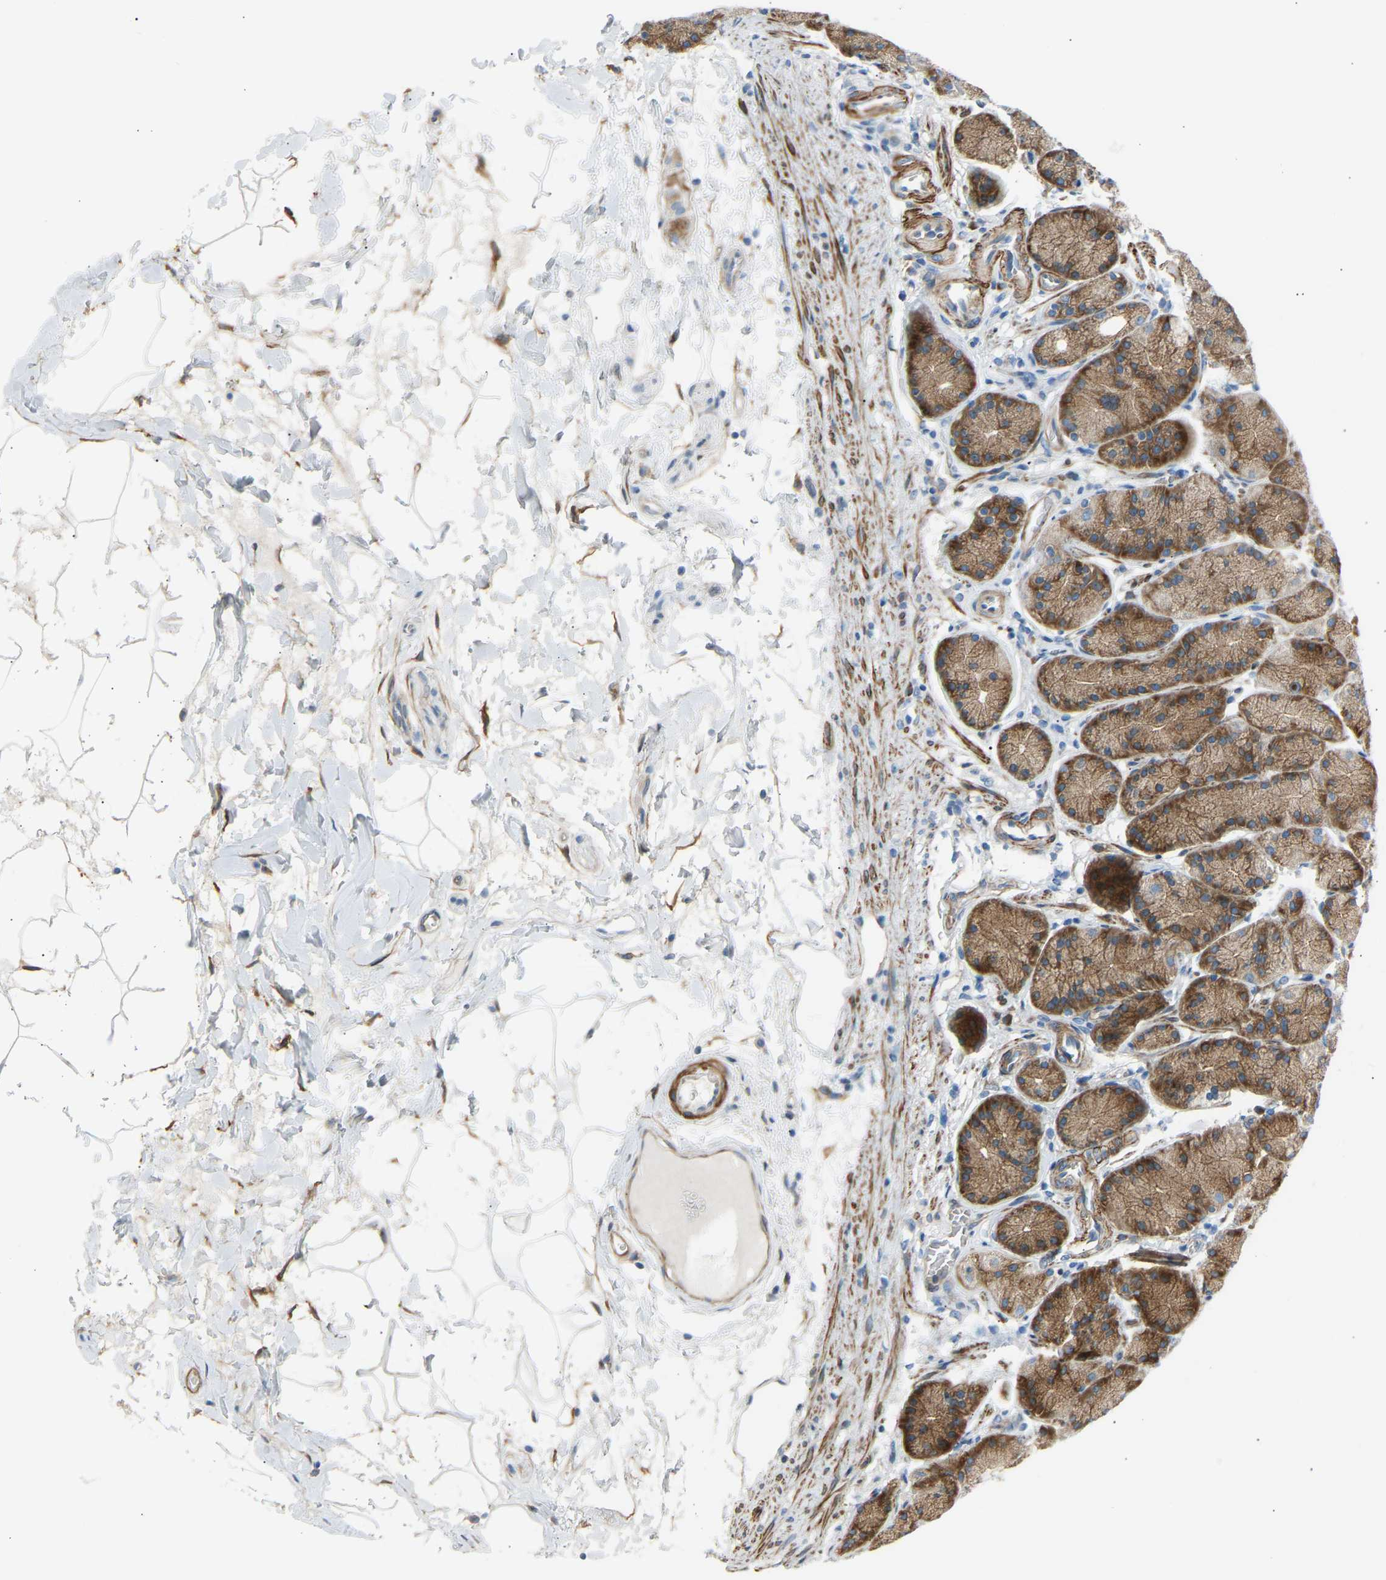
{"staining": {"intensity": "moderate", "quantity": ">75%", "location": "cytoplasmic/membranous"}, "tissue": "stomach", "cell_type": "Glandular cells", "image_type": "normal", "snomed": [{"axis": "morphology", "description": "Normal tissue, NOS"}, {"axis": "topography", "description": "Stomach"}], "caption": "This image exhibits IHC staining of benign stomach, with medium moderate cytoplasmic/membranous expression in approximately >75% of glandular cells.", "gene": "VPS41", "patient": {"sex": "male", "age": 42}}